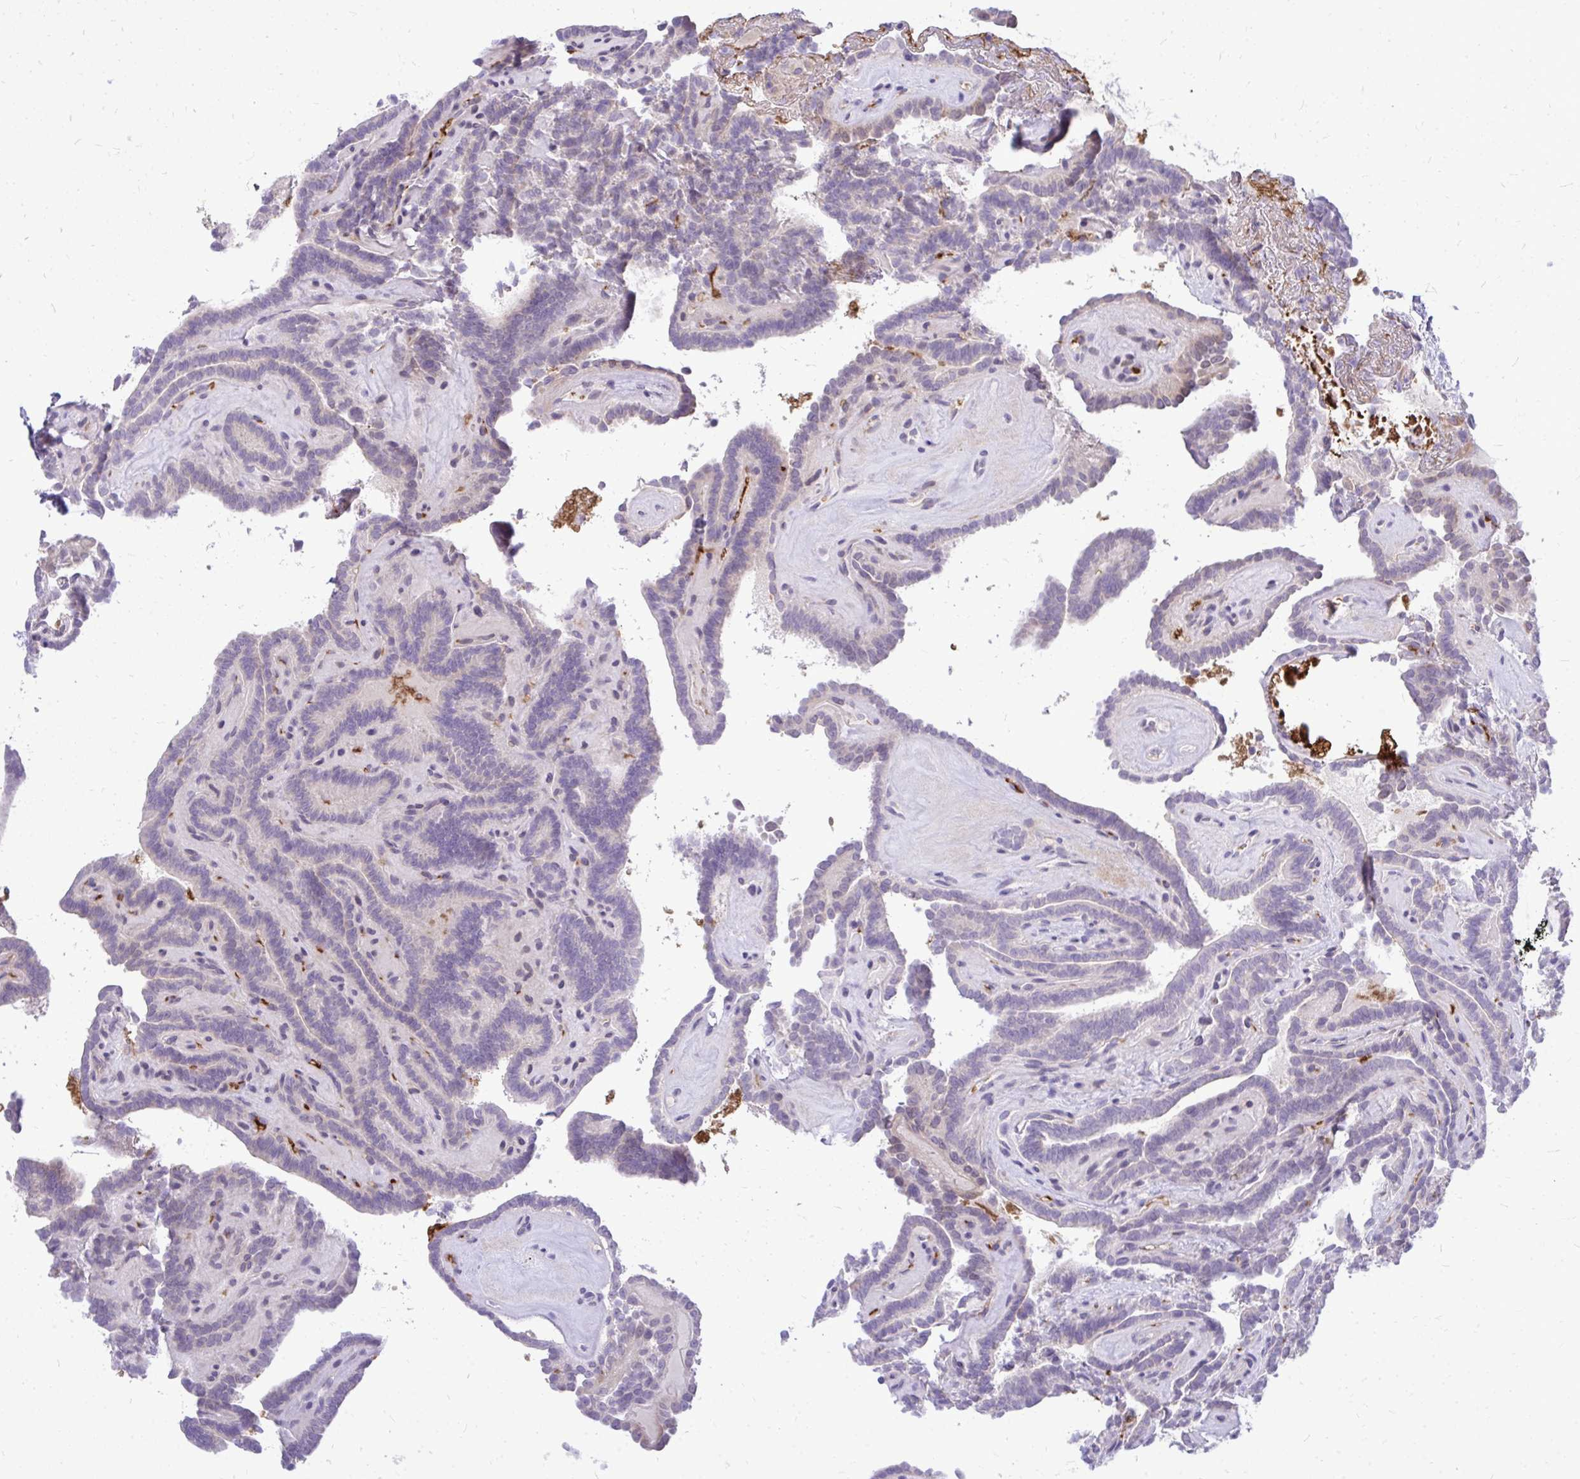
{"staining": {"intensity": "negative", "quantity": "none", "location": "none"}, "tissue": "thyroid cancer", "cell_type": "Tumor cells", "image_type": "cancer", "snomed": [{"axis": "morphology", "description": "Papillary adenocarcinoma, NOS"}, {"axis": "topography", "description": "Thyroid gland"}], "caption": "Immunohistochemical staining of thyroid papillary adenocarcinoma exhibits no significant positivity in tumor cells.", "gene": "ZSCAN25", "patient": {"sex": "female", "age": 21}}